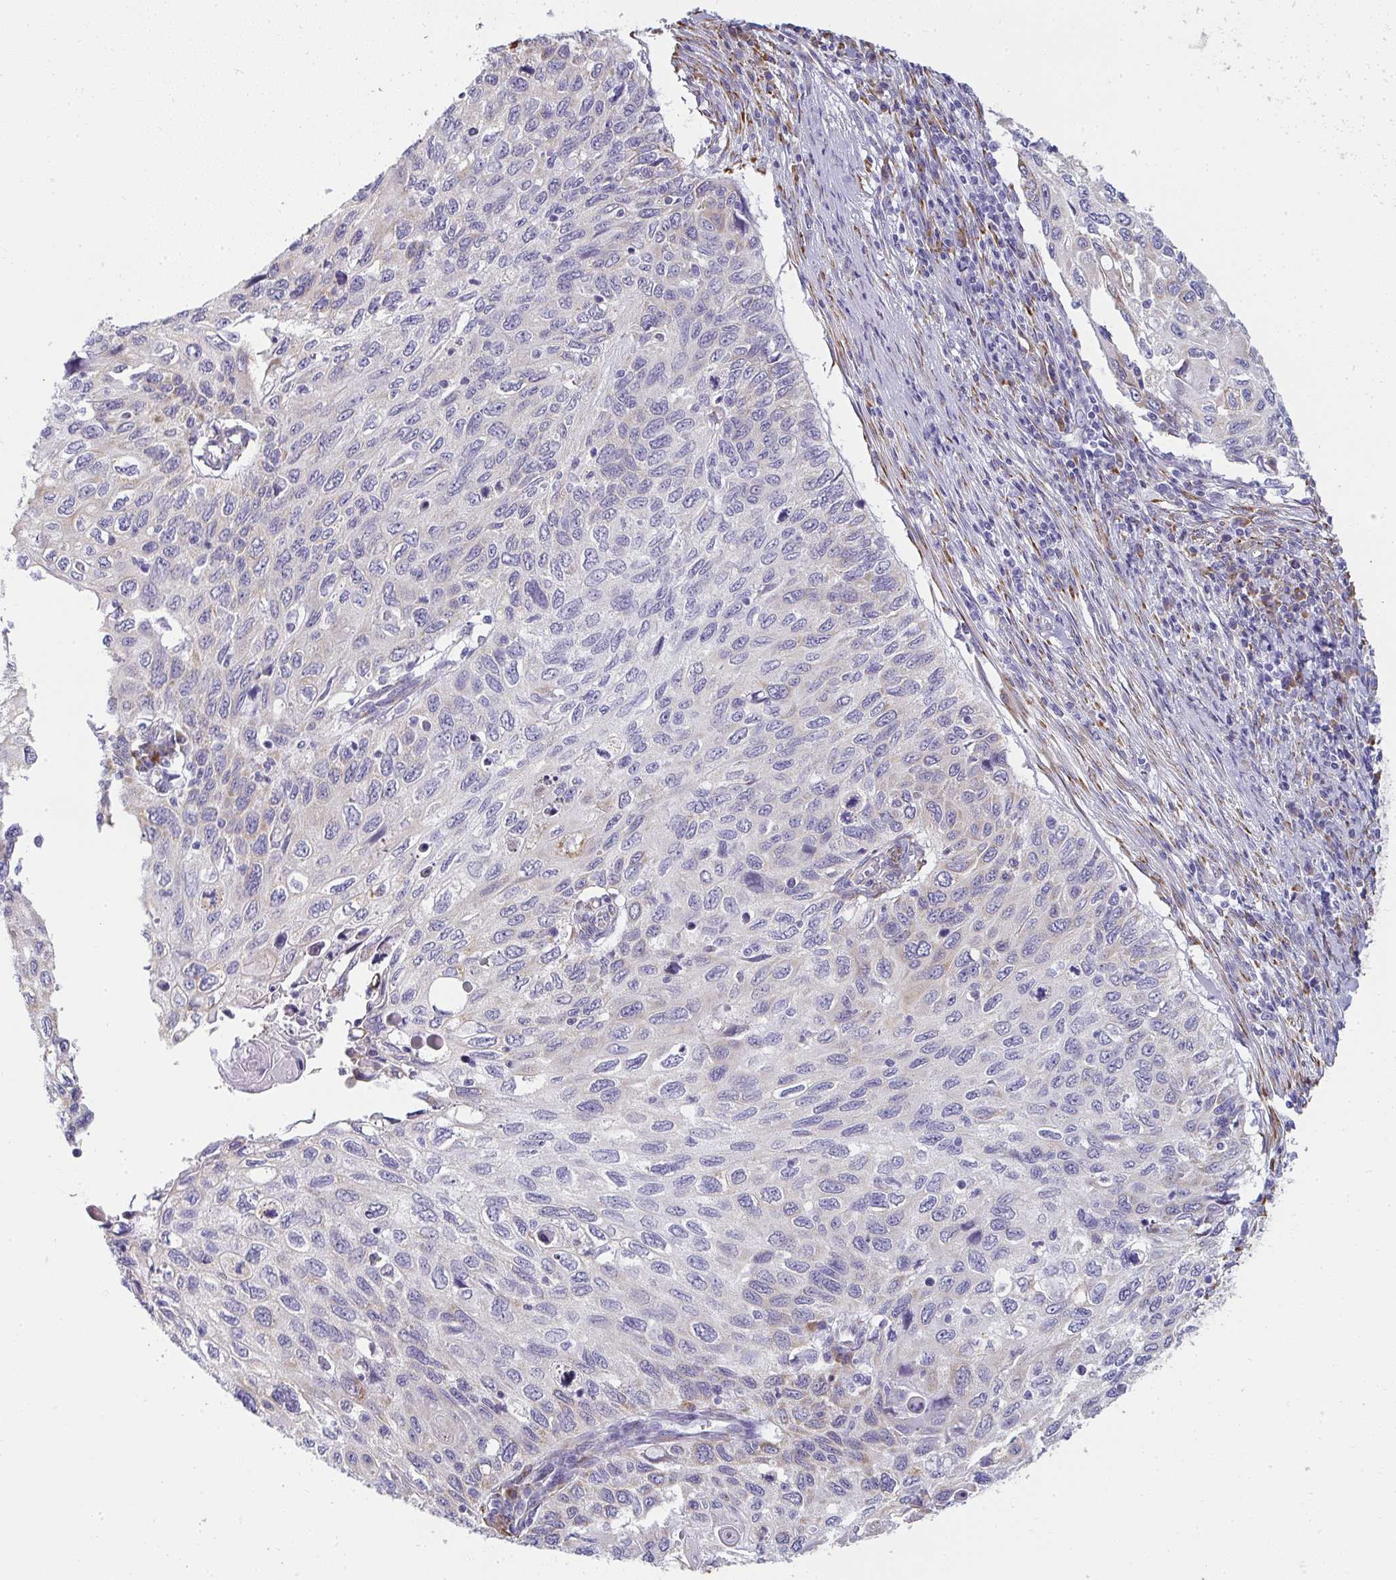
{"staining": {"intensity": "negative", "quantity": "none", "location": "none"}, "tissue": "cervical cancer", "cell_type": "Tumor cells", "image_type": "cancer", "snomed": [{"axis": "morphology", "description": "Squamous cell carcinoma, NOS"}, {"axis": "topography", "description": "Cervix"}], "caption": "Human cervical squamous cell carcinoma stained for a protein using immunohistochemistry (IHC) reveals no staining in tumor cells.", "gene": "SHROOM1", "patient": {"sex": "female", "age": 70}}